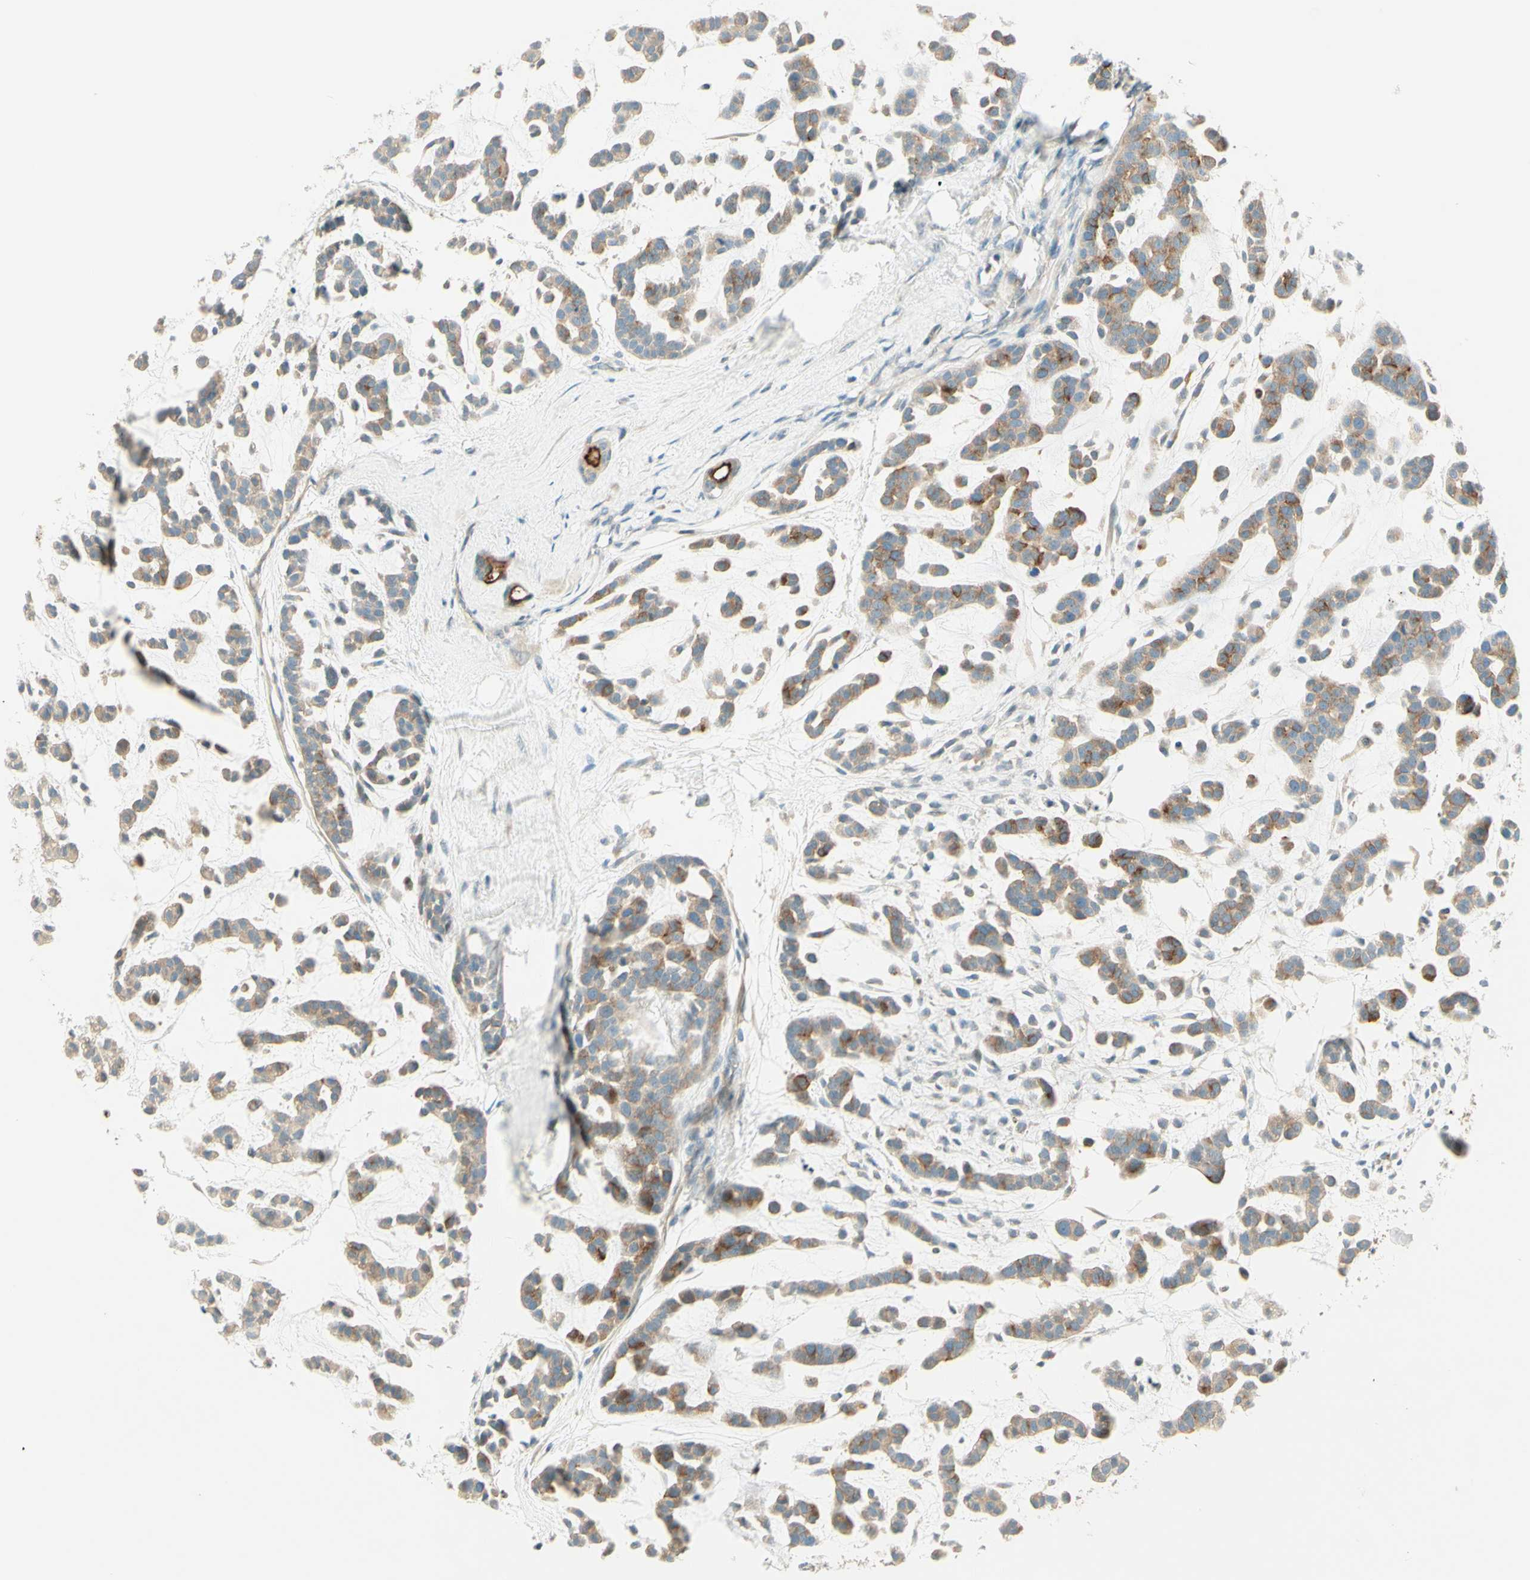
{"staining": {"intensity": "moderate", "quantity": ">75%", "location": "cytoplasmic/membranous"}, "tissue": "head and neck cancer", "cell_type": "Tumor cells", "image_type": "cancer", "snomed": [{"axis": "morphology", "description": "Adenocarcinoma, NOS"}, {"axis": "morphology", "description": "Adenoma, NOS"}, {"axis": "topography", "description": "Head-Neck"}], "caption": "Head and neck cancer stained with immunohistochemistry (IHC) demonstrates moderate cytoplasmic/membranous expression in approximately >75% of tumor cells.", "gene": "PROM1", "patient": {"sex": "female", "age": 55}}